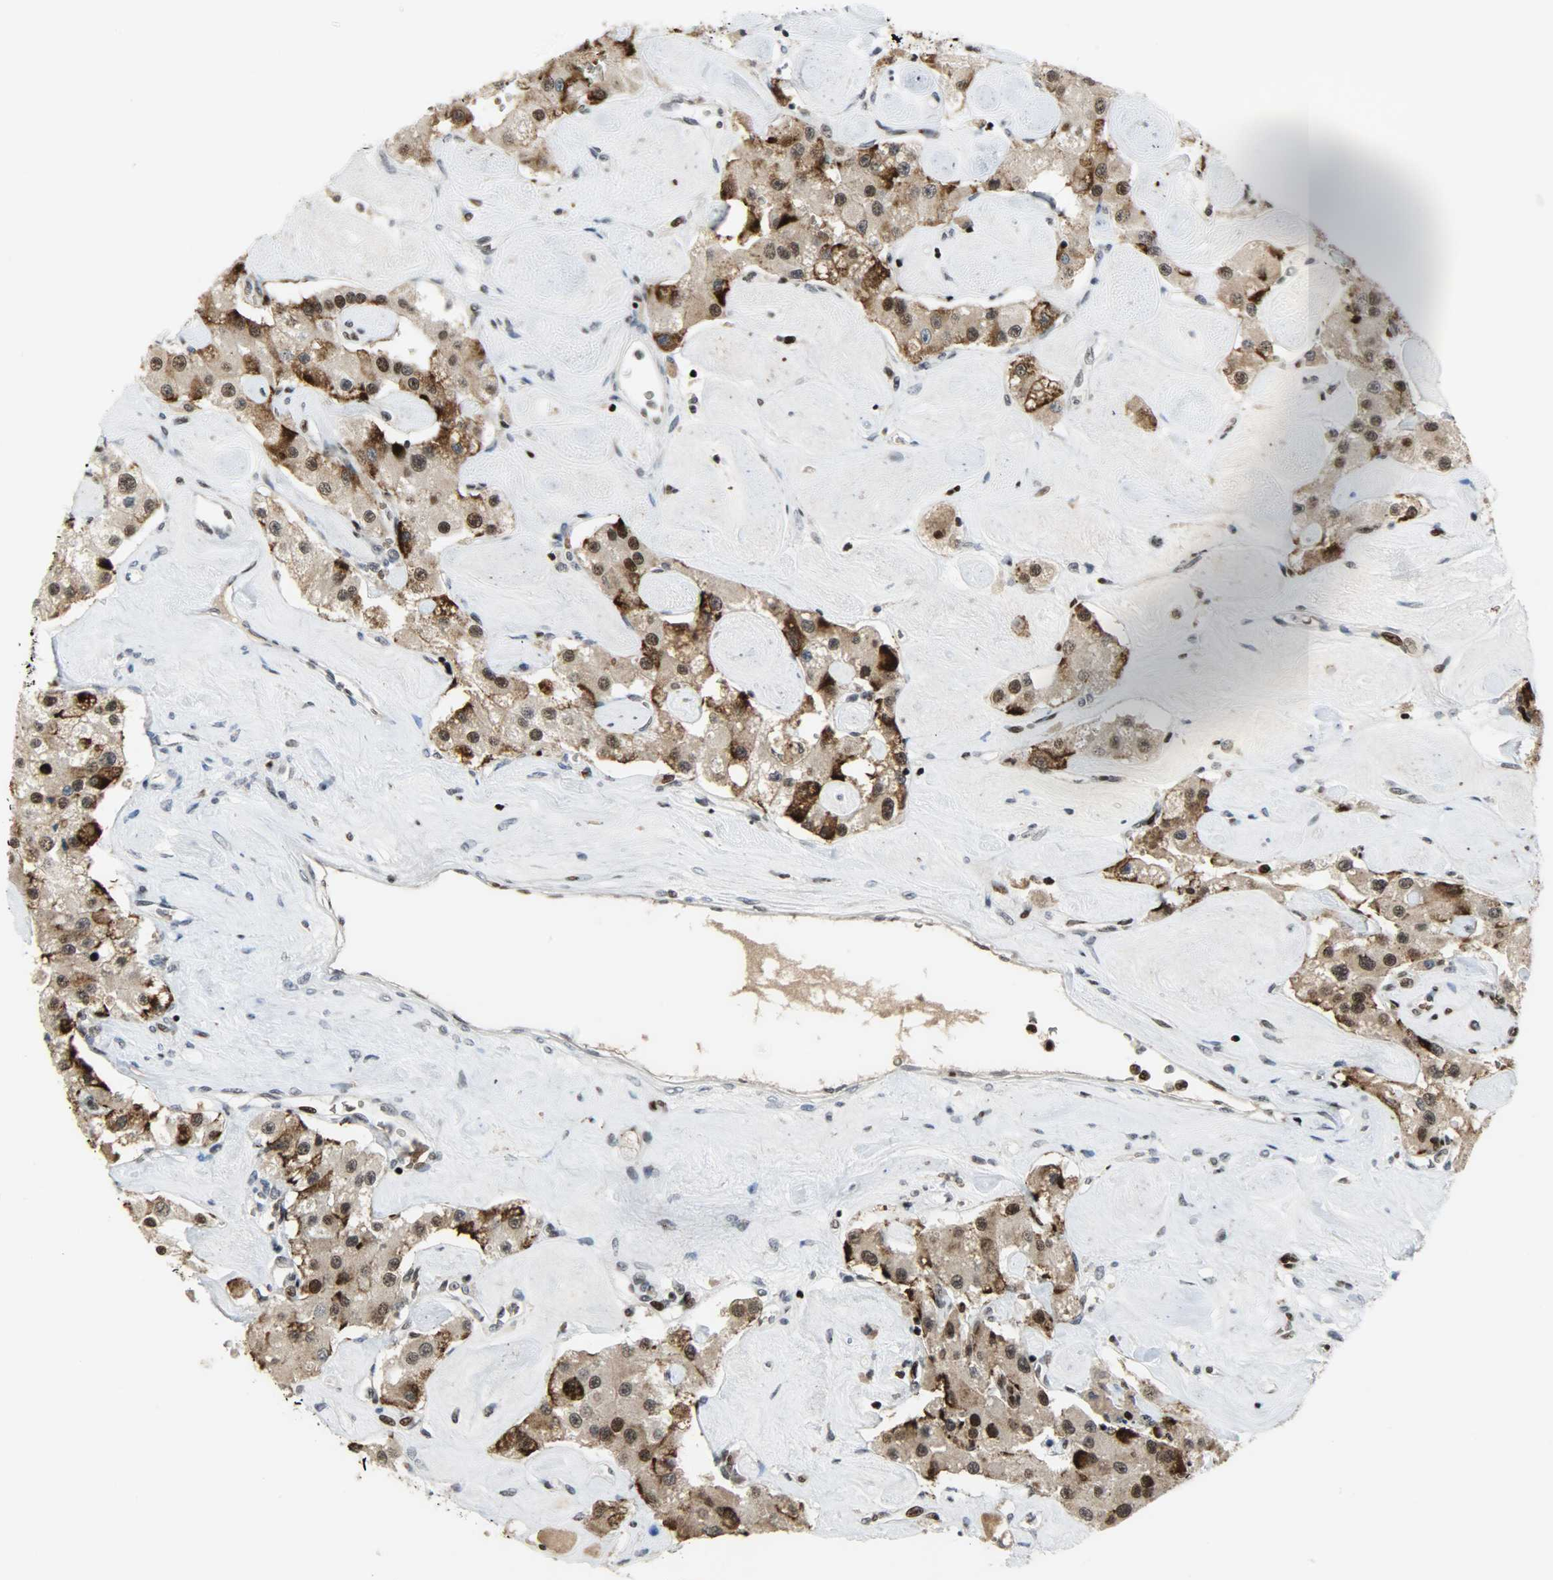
{"staining": {"intensity": "strong", "quantity": ">75%", "location": "cytoplasmic/membranous,nuclear"}, "tissue": "carcinoid", "cell_type": "Tumor cells", "image_type": "cancer", "snomed": [{"axis": "morphology", "description": "Carcinoid, malignant, NOS"}, {"axis": "topography", "description": "Pancreas"}], "caption": "An immunohistochemistry photomicrograph of neoplastic tissue is shown. Protein staining in brown labels strong cytoplasmic/membranous and nuclear positivity in carcinoid (malignant) within tumor cells. The staining was performed using DAB to visualize the protein expression in brown, while the nuclei were stained in blue with hematoxylin (Magnification: 20x).", "gene": "SNAI1", "patient": {"sex": "male", "age": 41}}